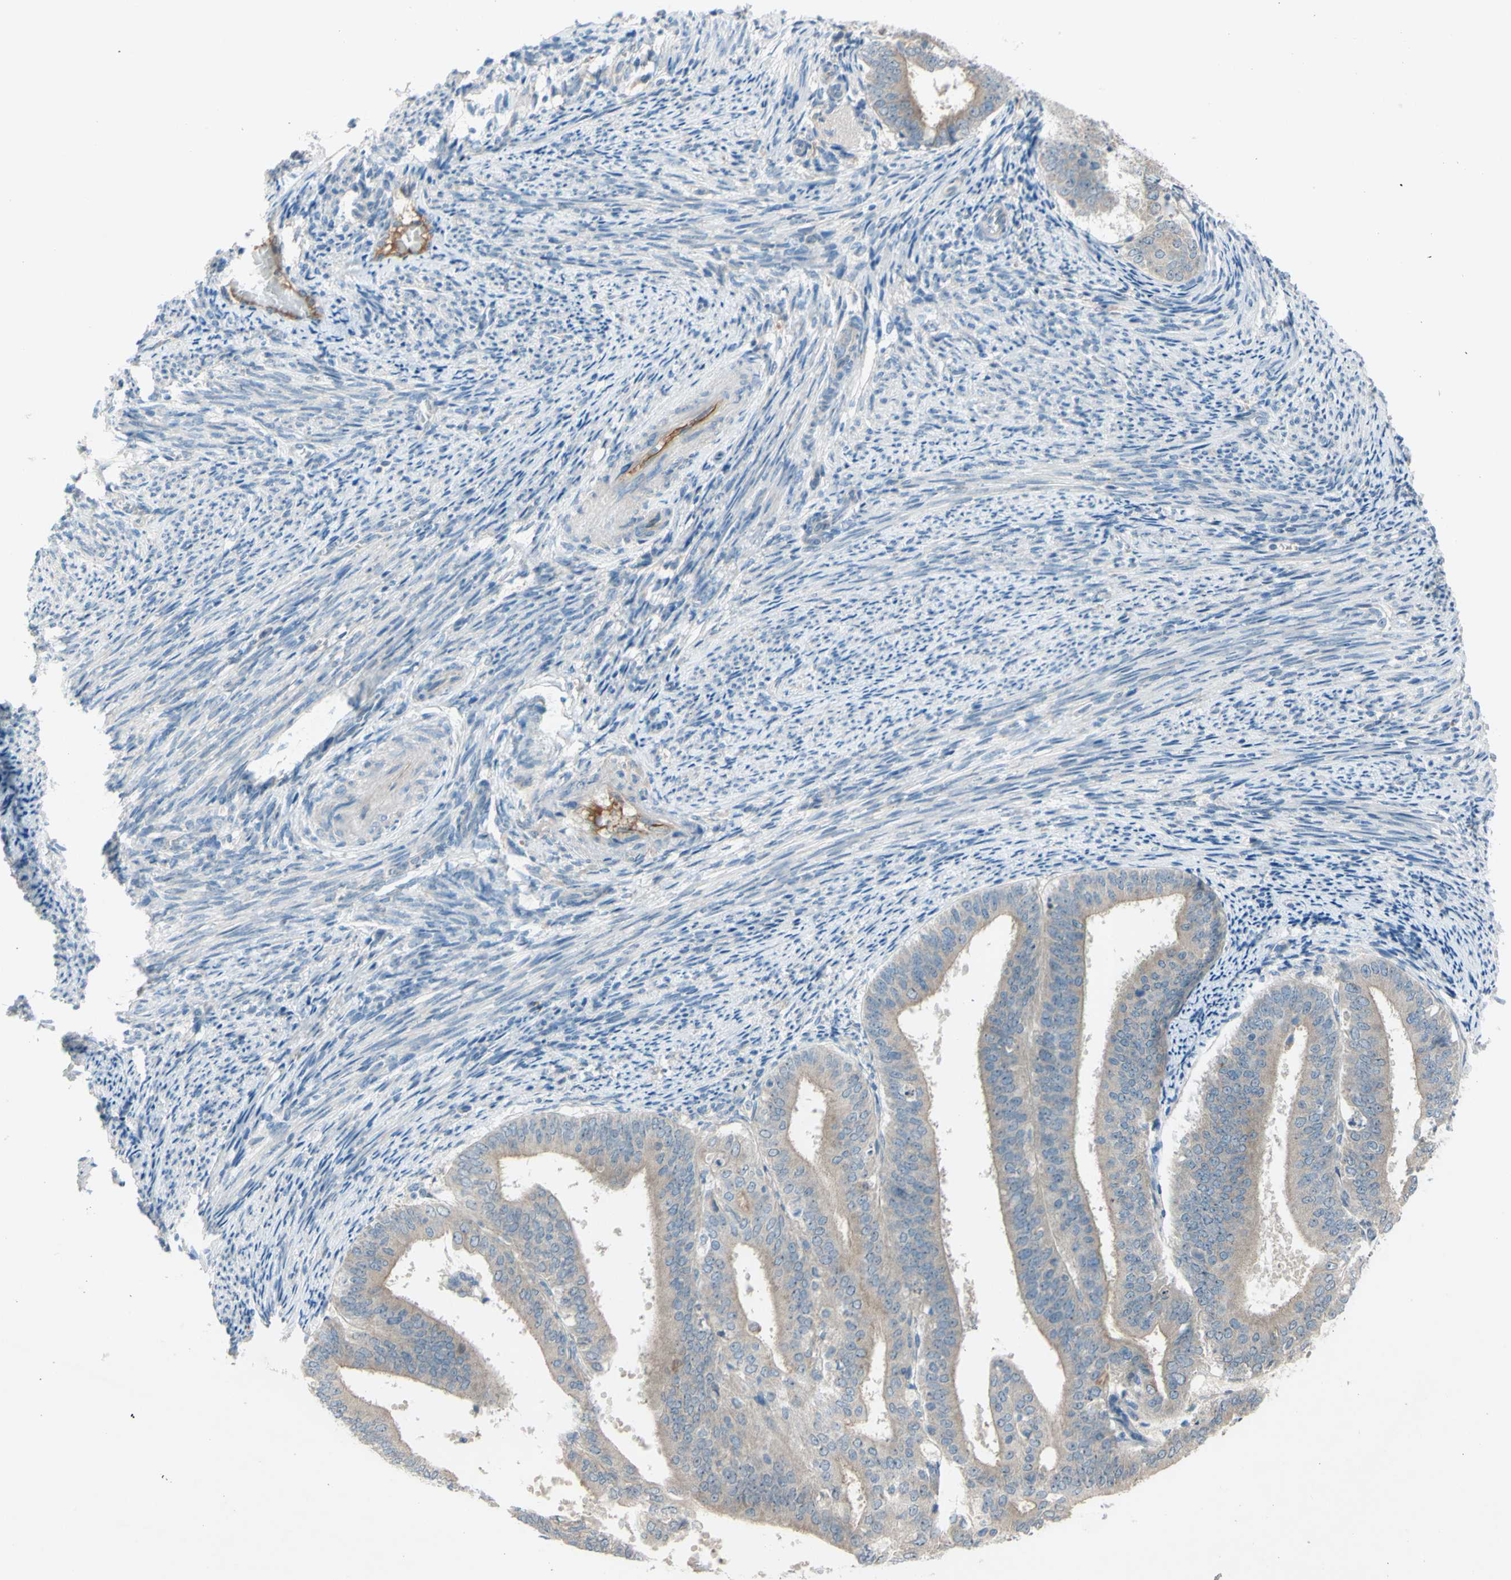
{"staining": {"intensity": "negative", "quantity": "none", "location": "none"}, "tissue": "endometrial cancer", "cell_type": "Tumor cells", "image_type": "cancer", "snomed": [{"axis": "morphology", "description": "Adenocarcinoma, NOS"}, {"axis": "topography", "description": "Endometrium"}], "caption": "Immunohistochemical staining of endometrial adenocarcinoma reveals no significant positivity in tumor cells.", "gene": "ATRN", "patient": {"sex": "female", "age": 63}}